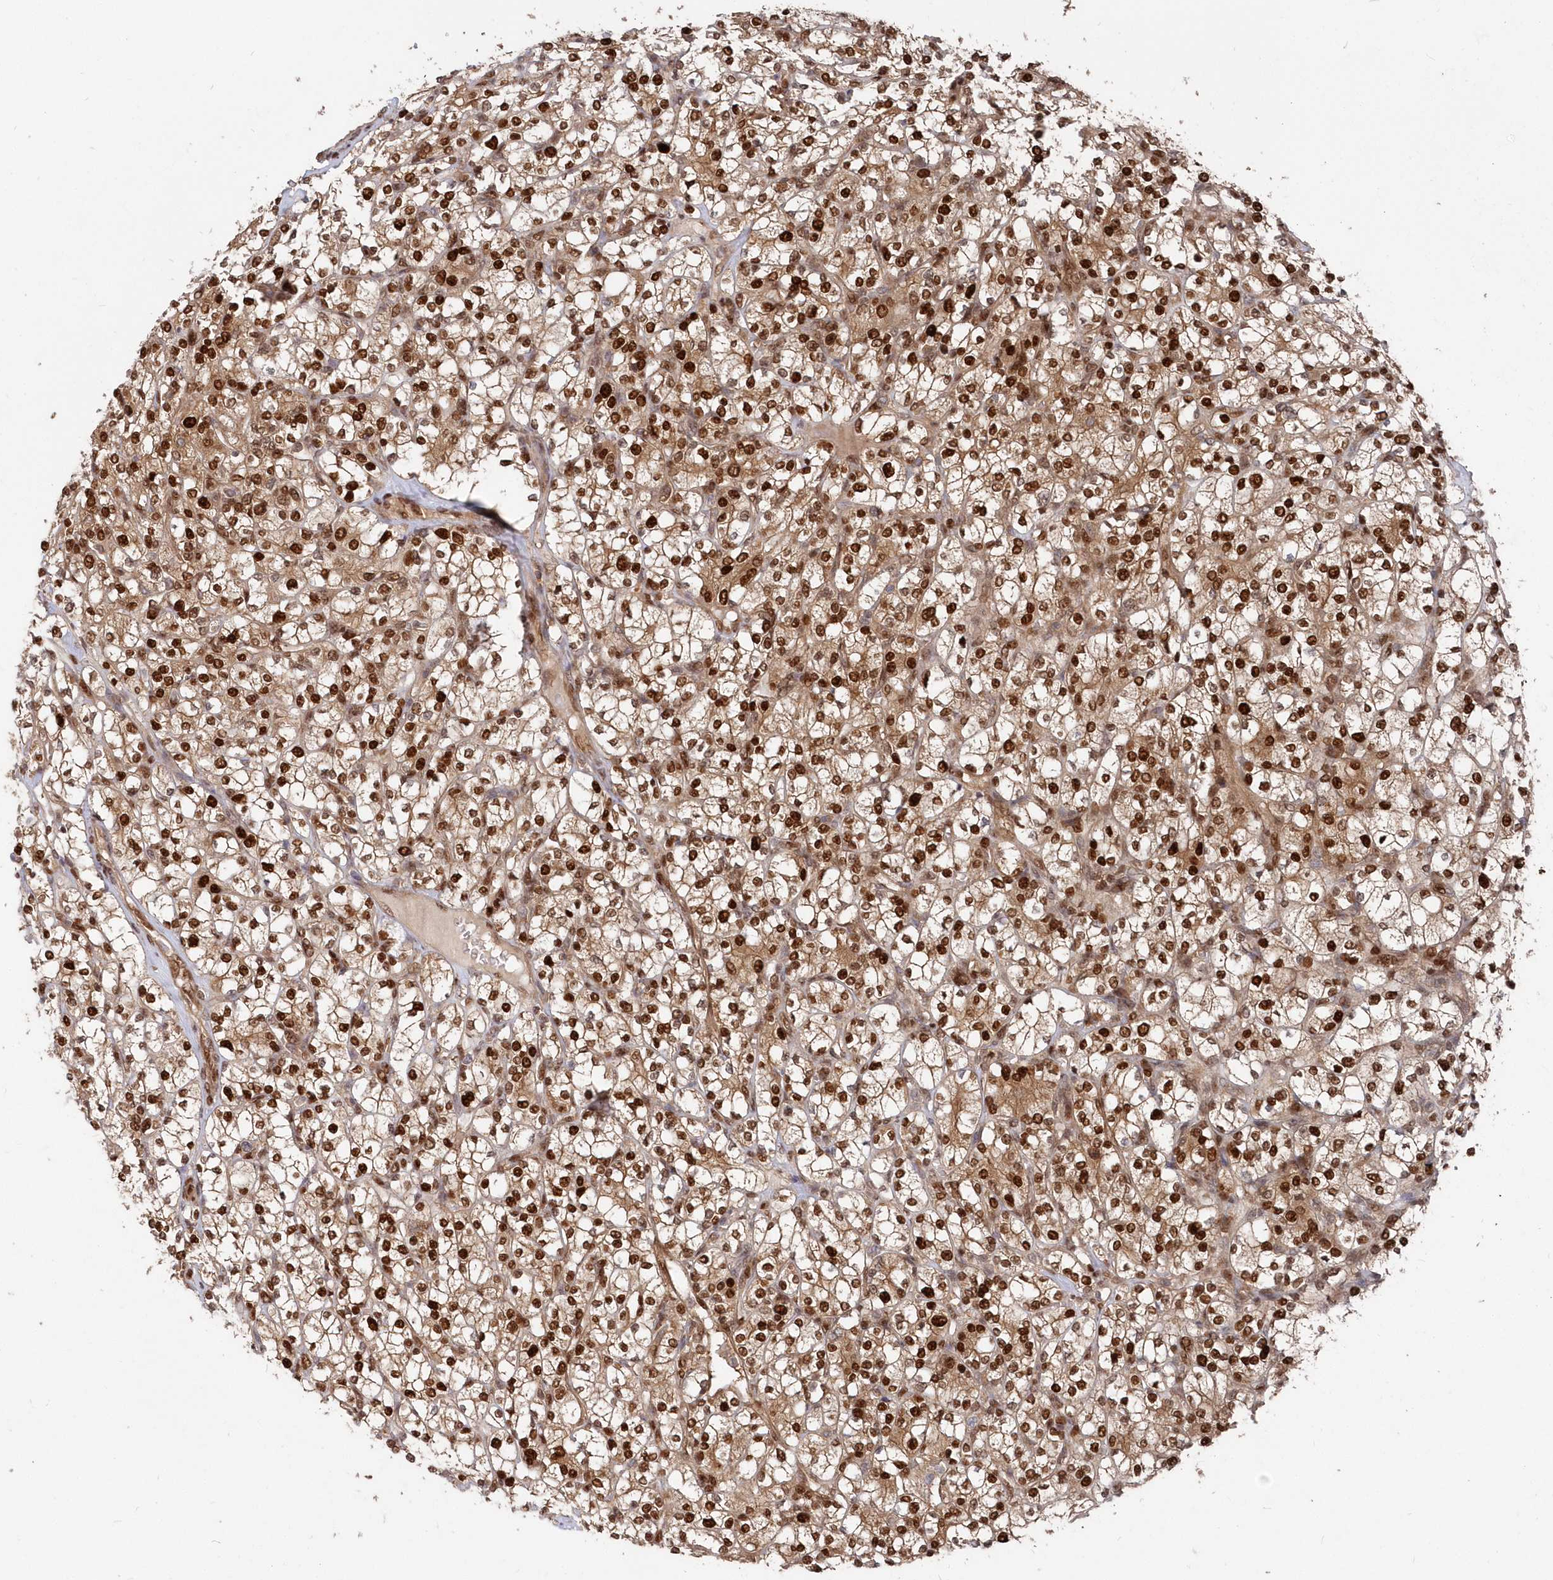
{"staining": {"intensity": "strong", "quantity": ">75%", "location": "cytoplasmic/membranous,nuclear"}, "tissue": "renal cancer", "cell_type": "Tumor cells", "image_type": "cancer", "snomed": [{"axis": "morphology", "description": "Adenocarcinoma, NOS"}, {"axis": "topography", "description": "Kidney"}], "caption": "A histopathology image of human renal cancer (adenocarcinoma) stained for a protein reveals strong cytoplasmic/membranous and nuclear brown staining in tumor cells. (DAB (3,3'-diaminobenzidine) IHC, brown staining for protein, blue staining for nuclei).", "gene": "ABHD14B", "patient": {"sex": "male", "age": 77}}